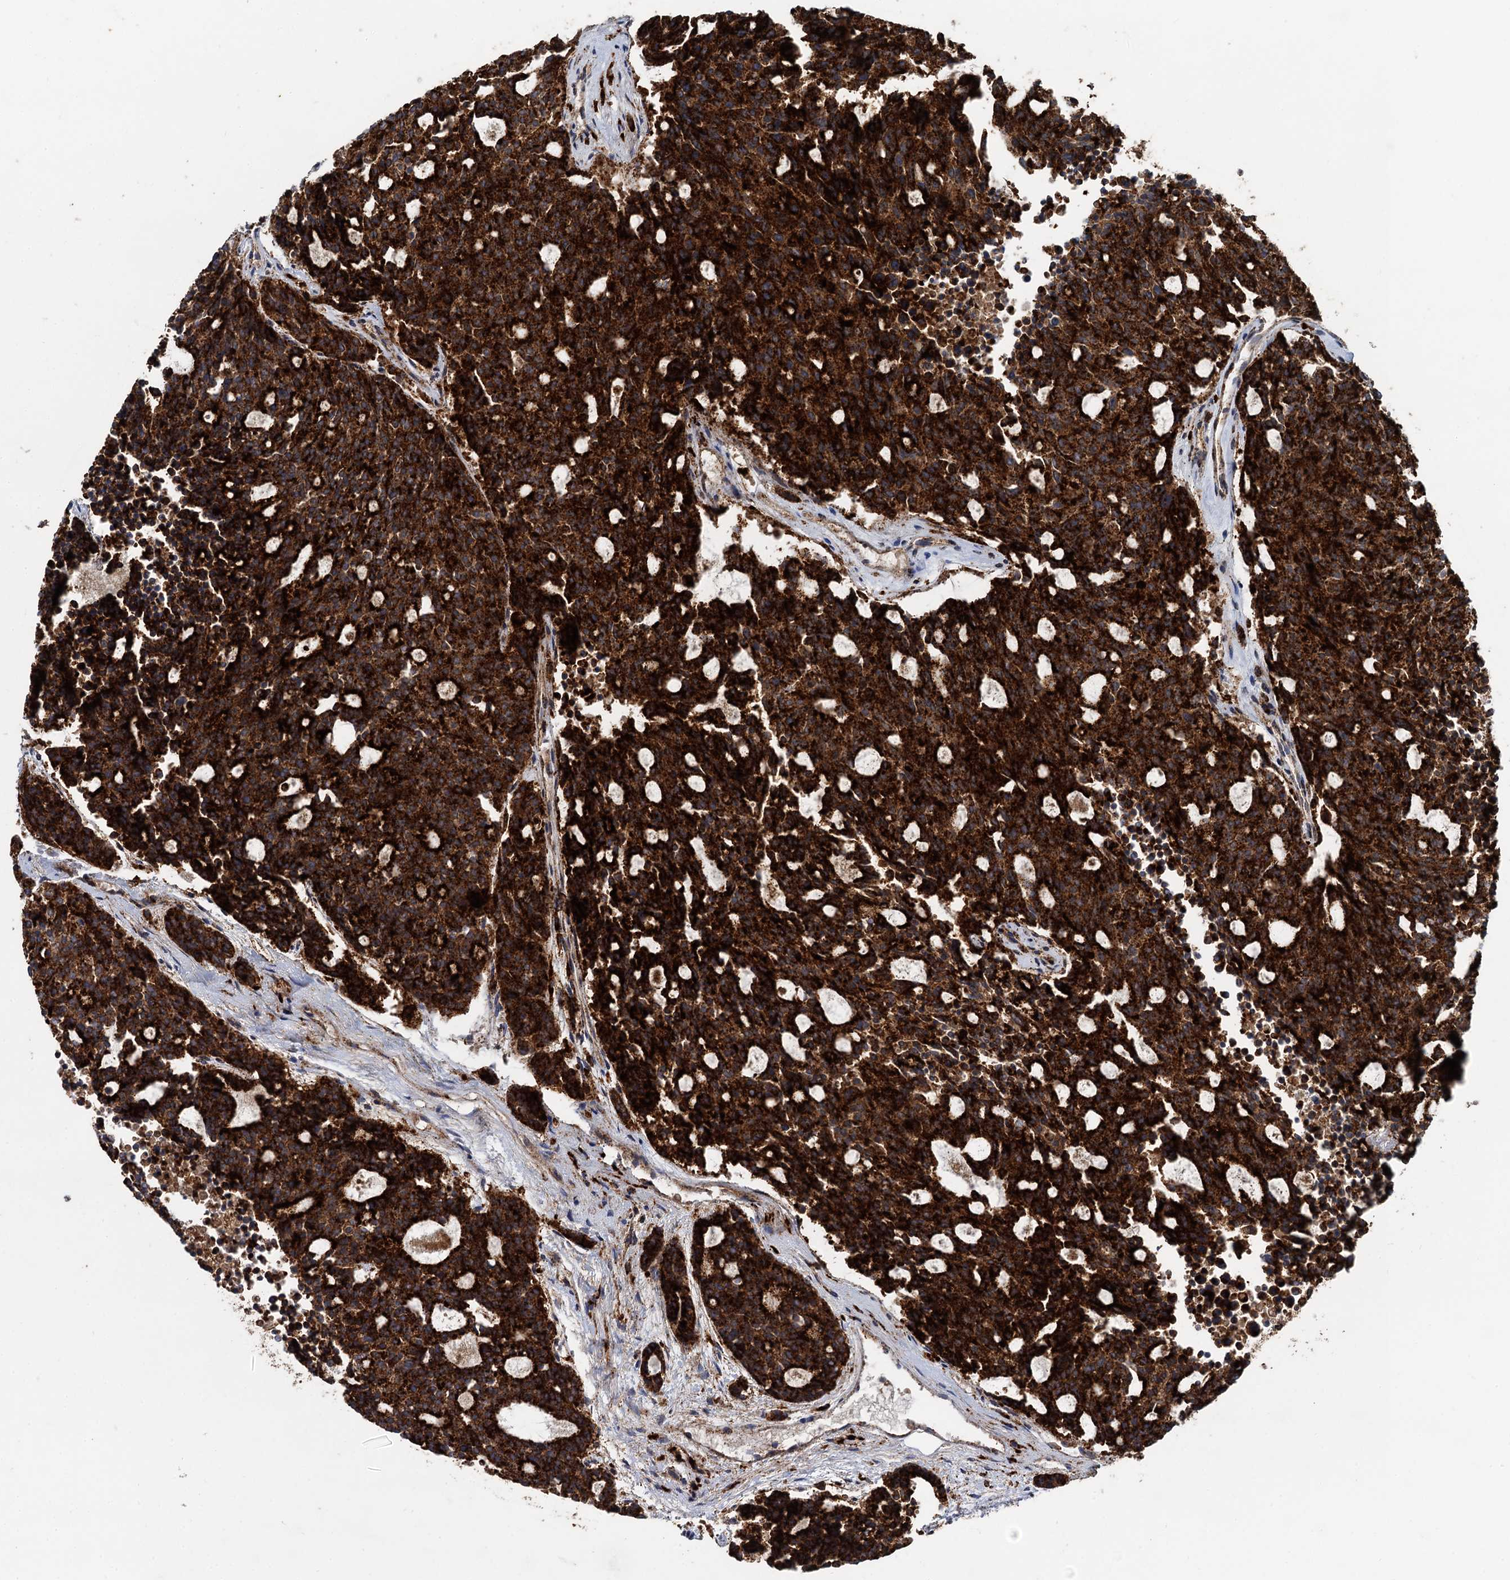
{"staining": {"intensity": "strong", "quantity": ">75%", "location": "cytoplasmic/membranous"}, "tissue": "carcinoid", "cell_type": "Tumor cells", "image_type": "cancer", "snomed": [{"axis": "morphology", "description": "Carcinoid, malignant, NOS"}, {"axis": "topography", "description": "Pancreas"}], "caption": "Approximately >75% of tumor cells in human carcinoid (malignant) reveal strong cytoplasmic/membranous protein staining as visualized by brown immunohistochemical staining.", "gene": "GBA1", "patient": {"sex": "female", "age": 54}}